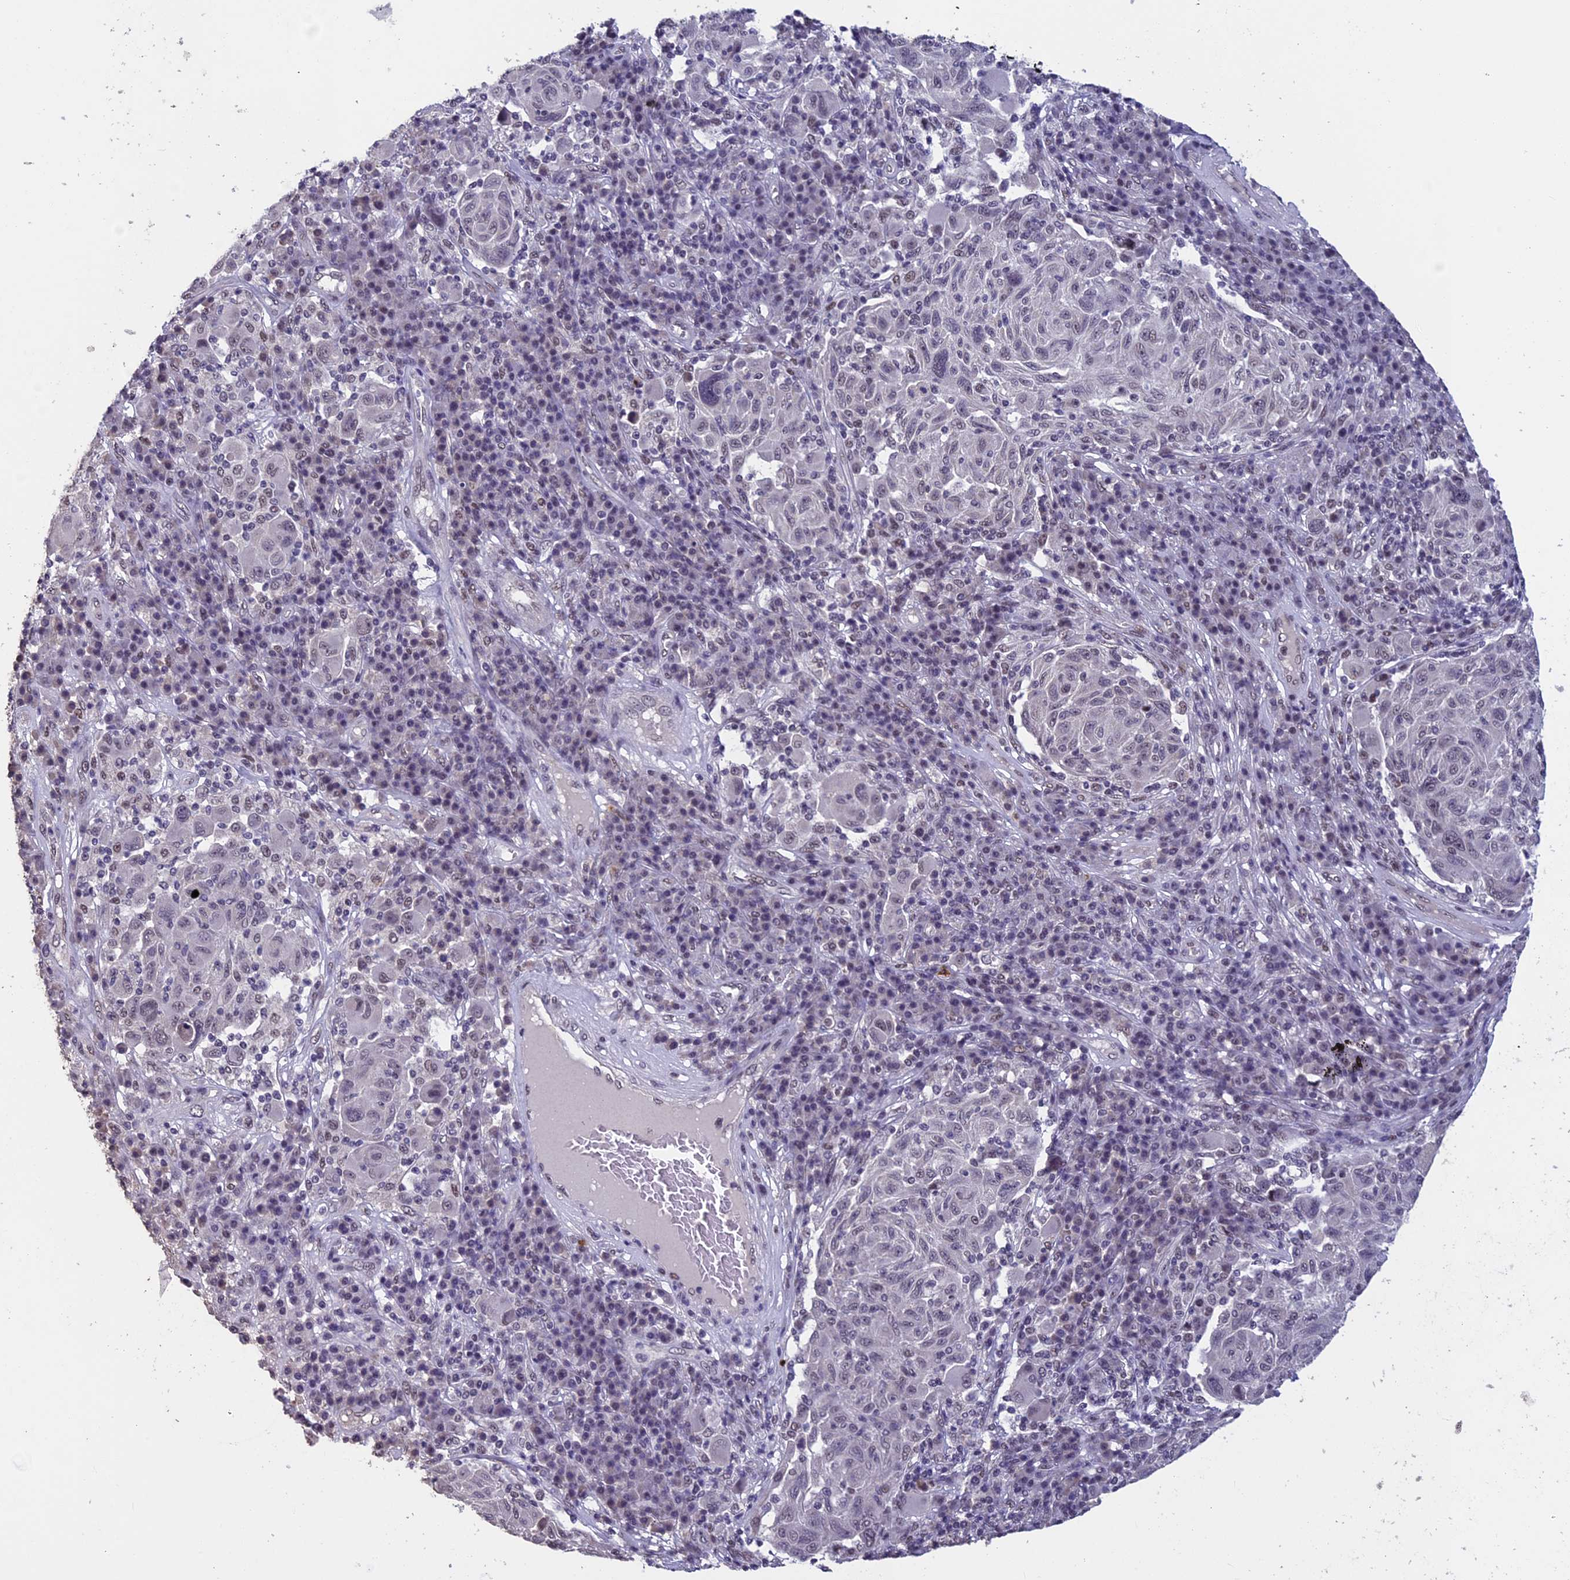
{"staining": {"intensity": "negative", "quantity": "none", "location": "none"}, "tissue": "melanoma", "cell_type": "Tumor cells", "image_type": "cancer", "snomed": [{"axis": "morphology", "description": "Malignant melanoma, NOS"}, {"axis": "topography", "description": "Skin"}], "caption": "Immunohistochemistry of melanoma exhibits no positivity in tumor cells. (Immunohistochemistry, brightfield microscopy, high magnification).", "gene": "RNF40", "patient": {"sex": "male", "age": 53}}